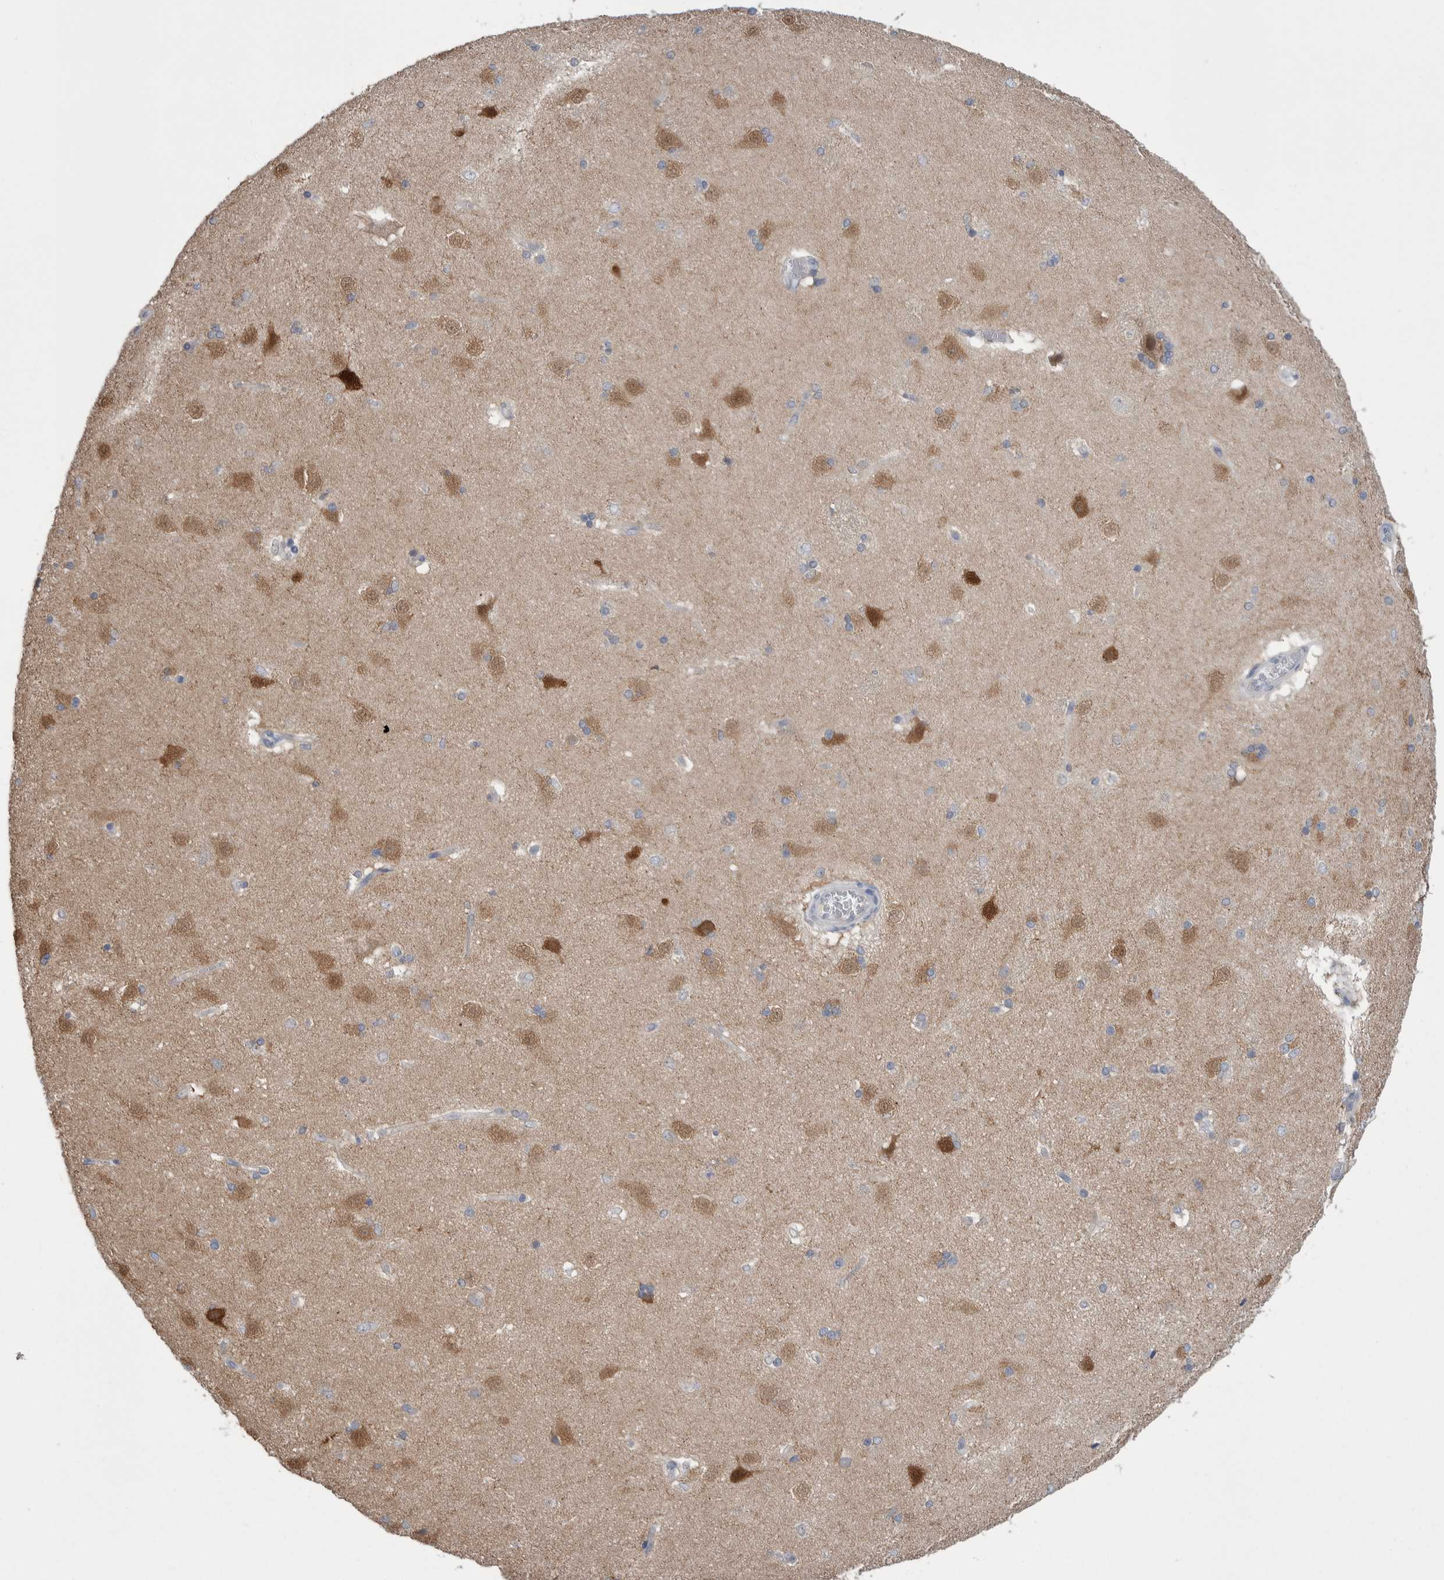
{"staining": {"intensity": "weak", "quantity": "25%-75%", "location": "nuclear"}, "tissue": "caudate", "cell_type": "Glial cells", "image_type": "normal", "snomed": [{"axis": "morphology", "description": "Normal tissue, NOS"}, {"axis": "topography", "description": "Lateral ventricle wall"}], "caption": "Human caudate stained with a brown dye displays weak nuclear positive staining in about 25%-75% of glial cells.", "gene": "GPHN", "patient": {"sex": "female", "age": 19}}